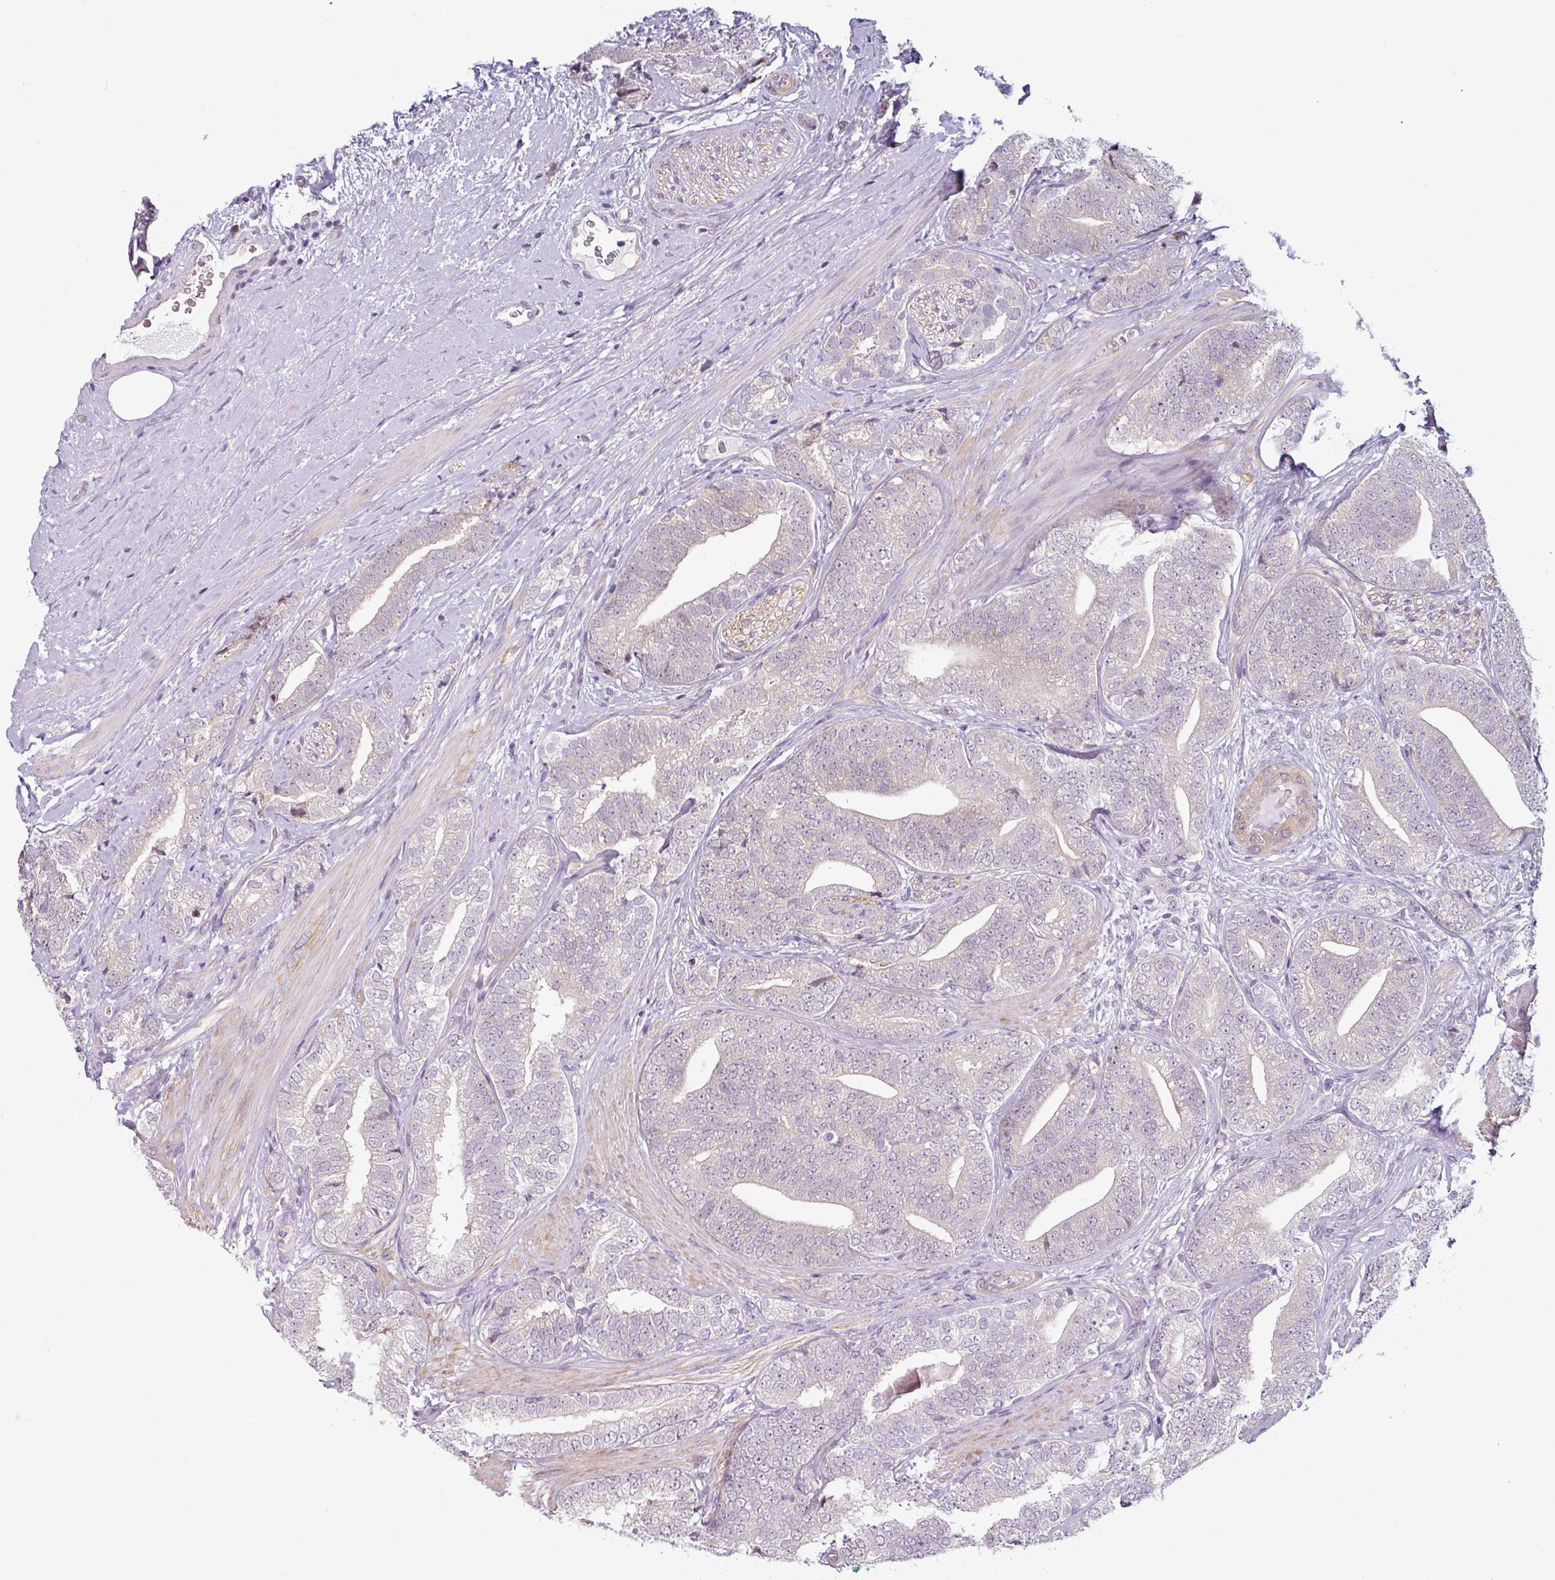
{"staining": {"intensity": "negative", "quantity": "none", "location": "none"}, "tissue": "prostate cancer", "cell_type": "Tumor cells", "image_type": "cancer", "snomed": [{"axis": "morphology", "description": "Adenocarcinoma, High grade"}, {"axis": "topography", "description": "Prostate"}], "caption": "DAB (3,3'-diaminobenzidine) immunohistochemical staining of prostate adenocarcinoma (high-grade) displays no significant staining in tumor cells.", "gene": "OR52D1", "patient": {"sex": "male", "age": 72}}